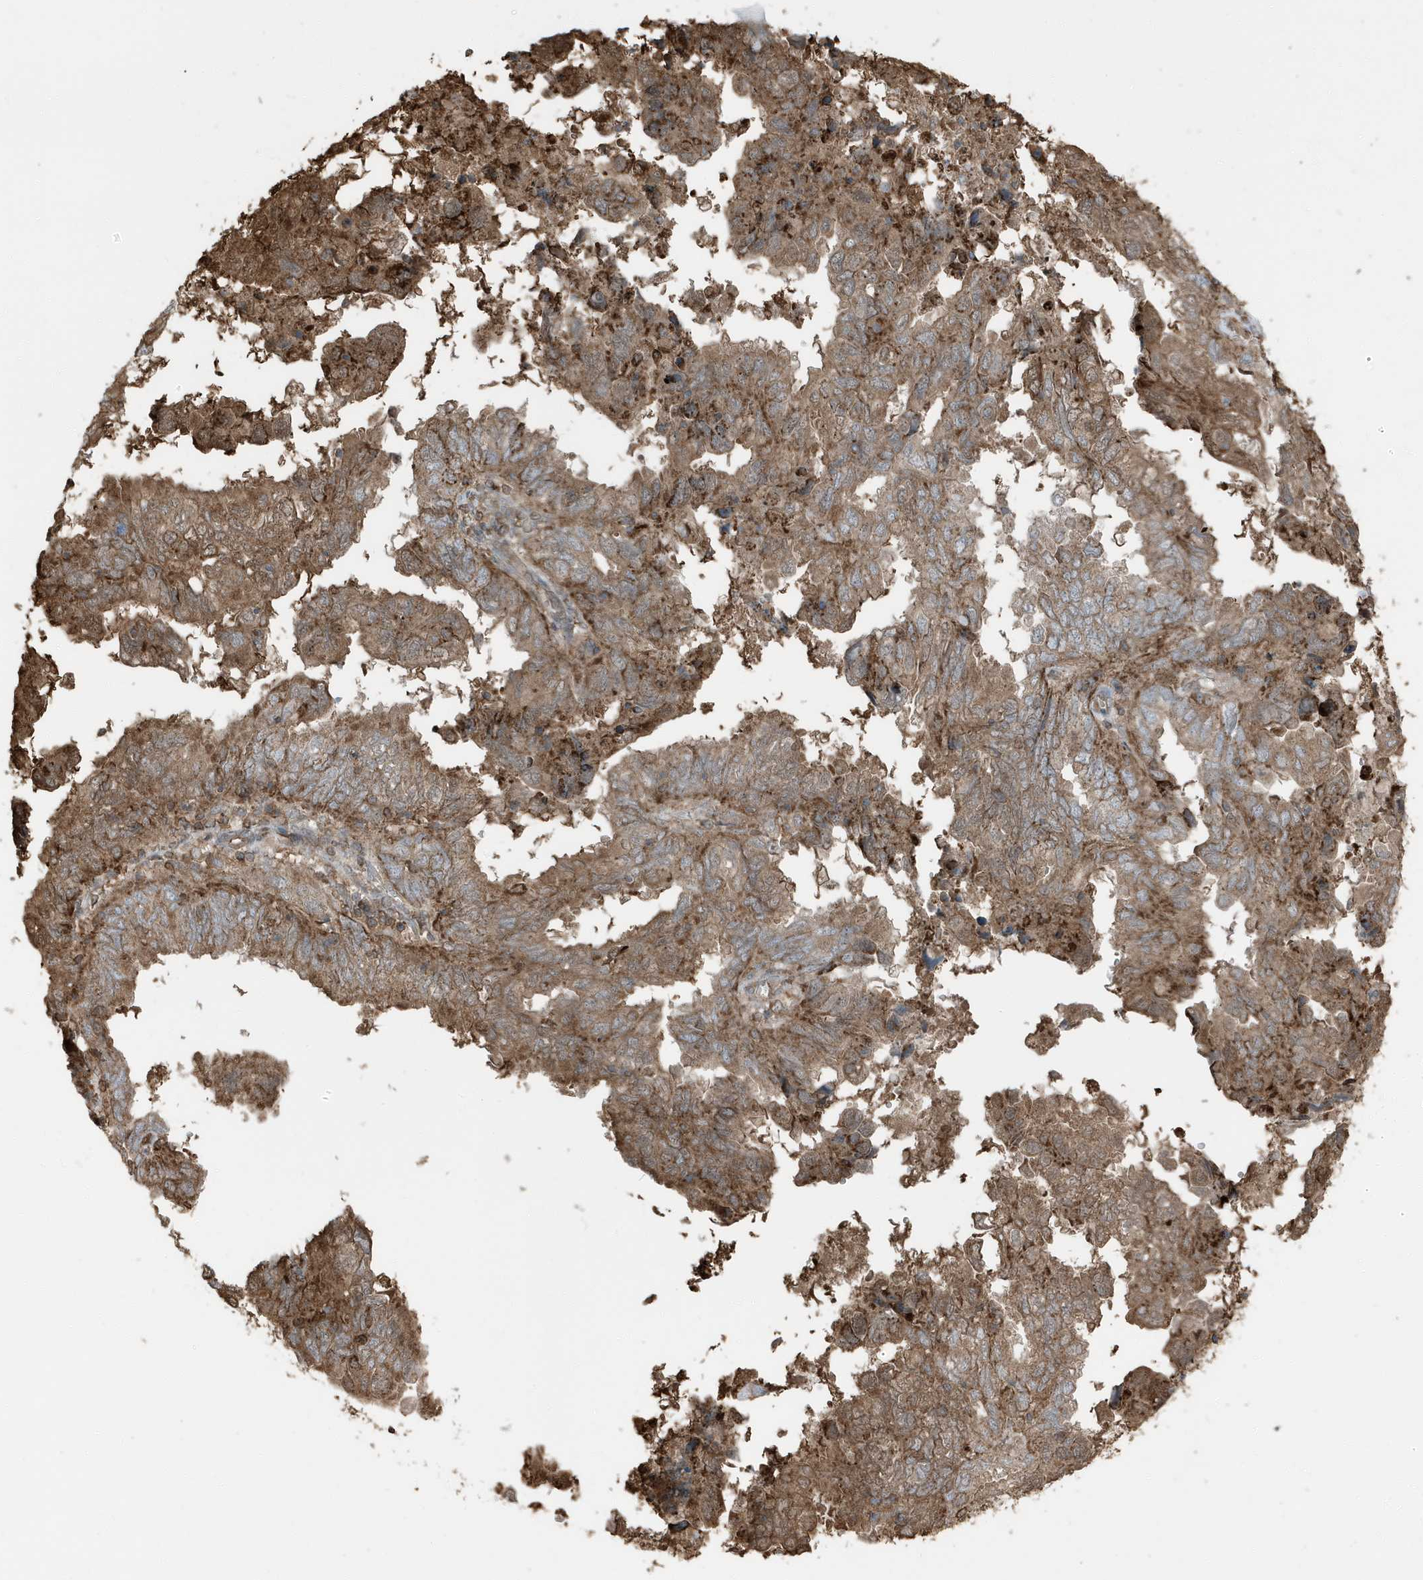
{"staining": {"intensity": "moderate", "quantity": ">75%", "location": "cytoplasmic/membranous"}, "tissue": "endometrial cancer", "cell_type": "Tumor cells", "image_type": "cancer", "snomed": [{"axis": "morphology", "description": "Adenocarcinoma, NOS"}, {"axis": "topography", "description": "Uterus"}], "caption": "Adenocarcinoma (endometrial) stained for a protein (brown) demonstrates moderate cytoplasmic/membranous positive positivity in approximately >75% of tumor cells.", "gene": "AZI2", "patient": {"sex": "female", "age": 77}}